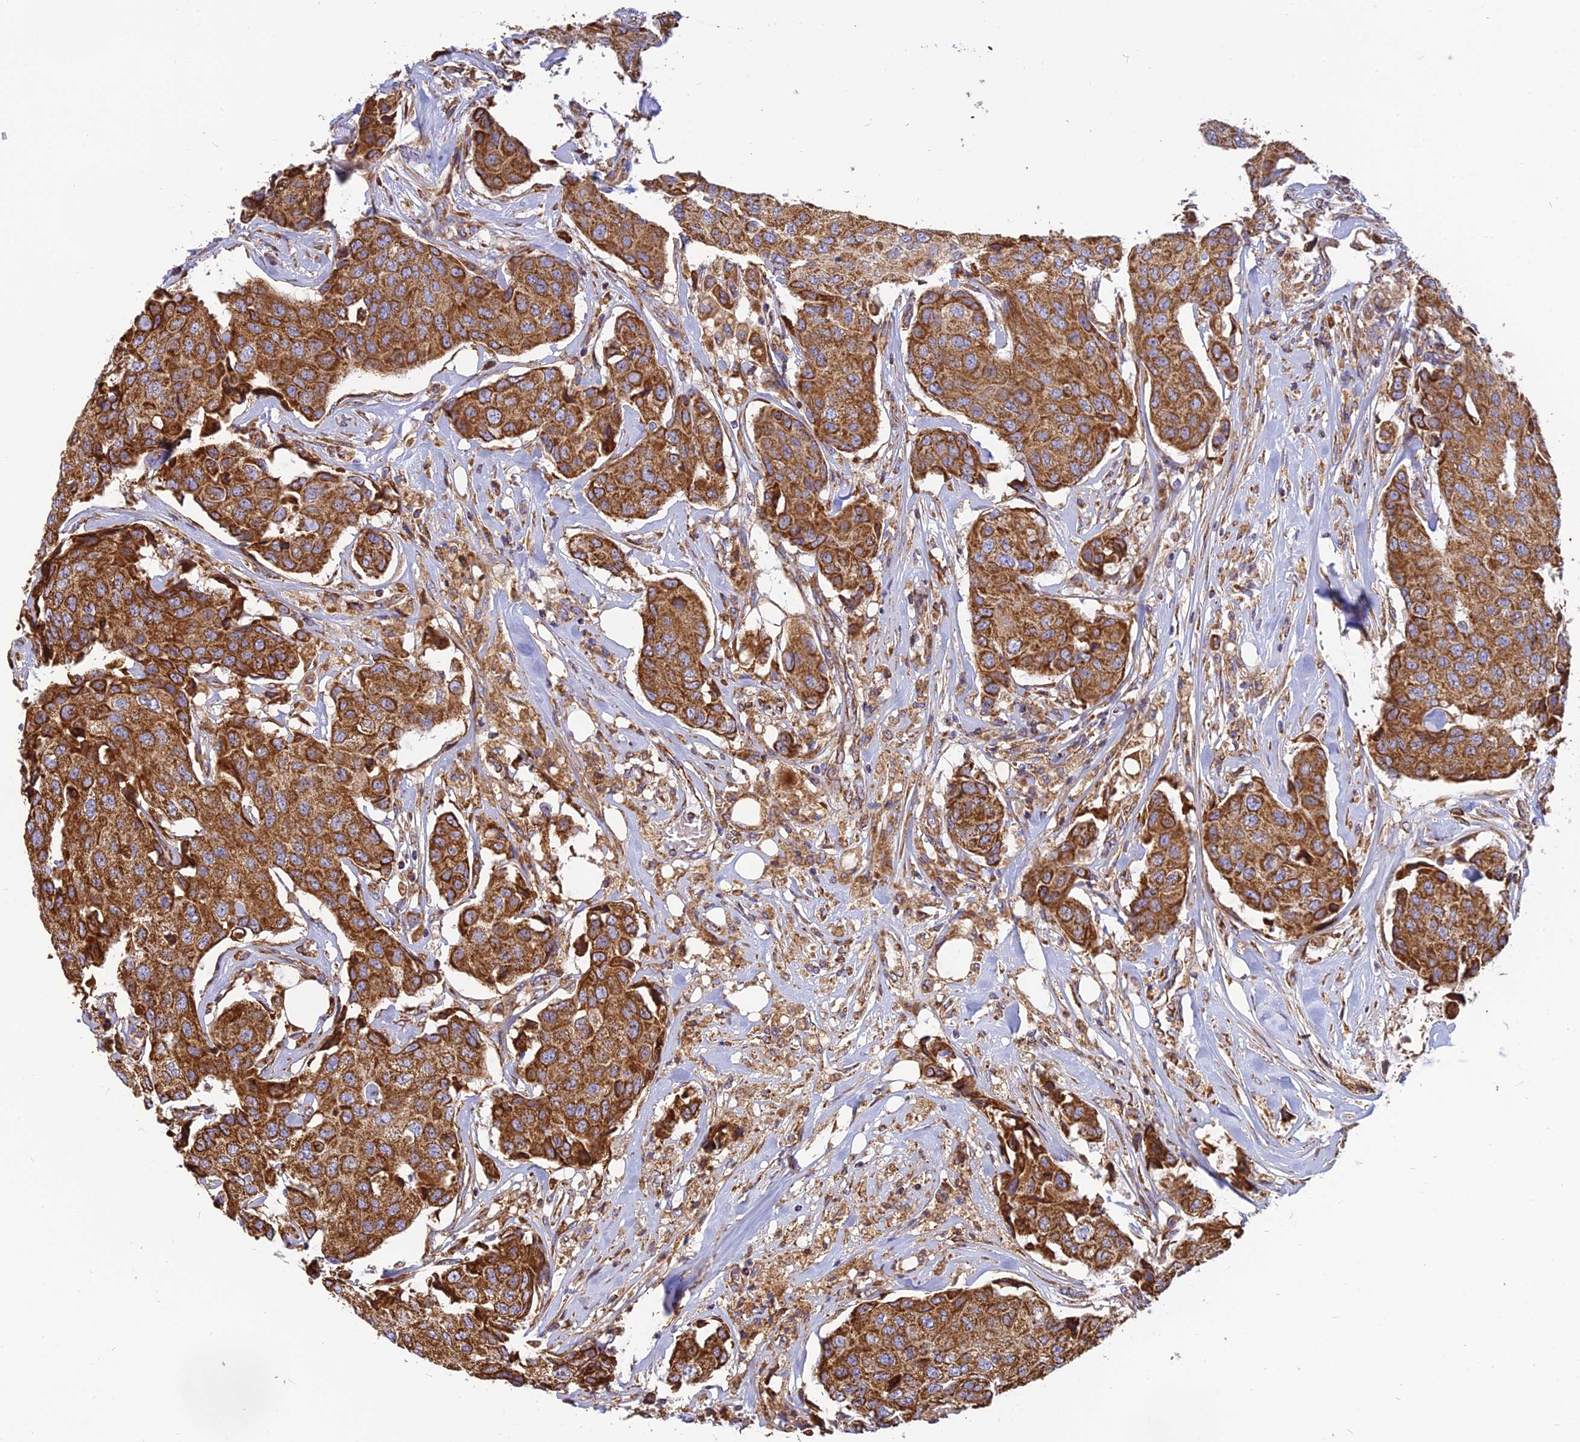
{"staining": {"intensity": "strong", "quantity": ">75%", "location": "cytoplasmic/membranous"}, "tissue": "breast cancer", "cell_type": "Tumor cells", "image_type": "cancer", "snomed": [{"axis": "morphology", "description": "Duct carcinoma"}, {"axis": "topography", "description": "Breast"}], "caption": "Protein expression analysis of human invasive ductal carcinoma (breast) reveals strong cytoplasmic/membranous staining in approximately >75% of tumor cells. The staining was performed using DAB, with brown indicating positive protein expression. Nuclei are stained blue with hematoxylin.", "gene": "THUMPD2", "patient": {"sex": "female", "age": 80}}